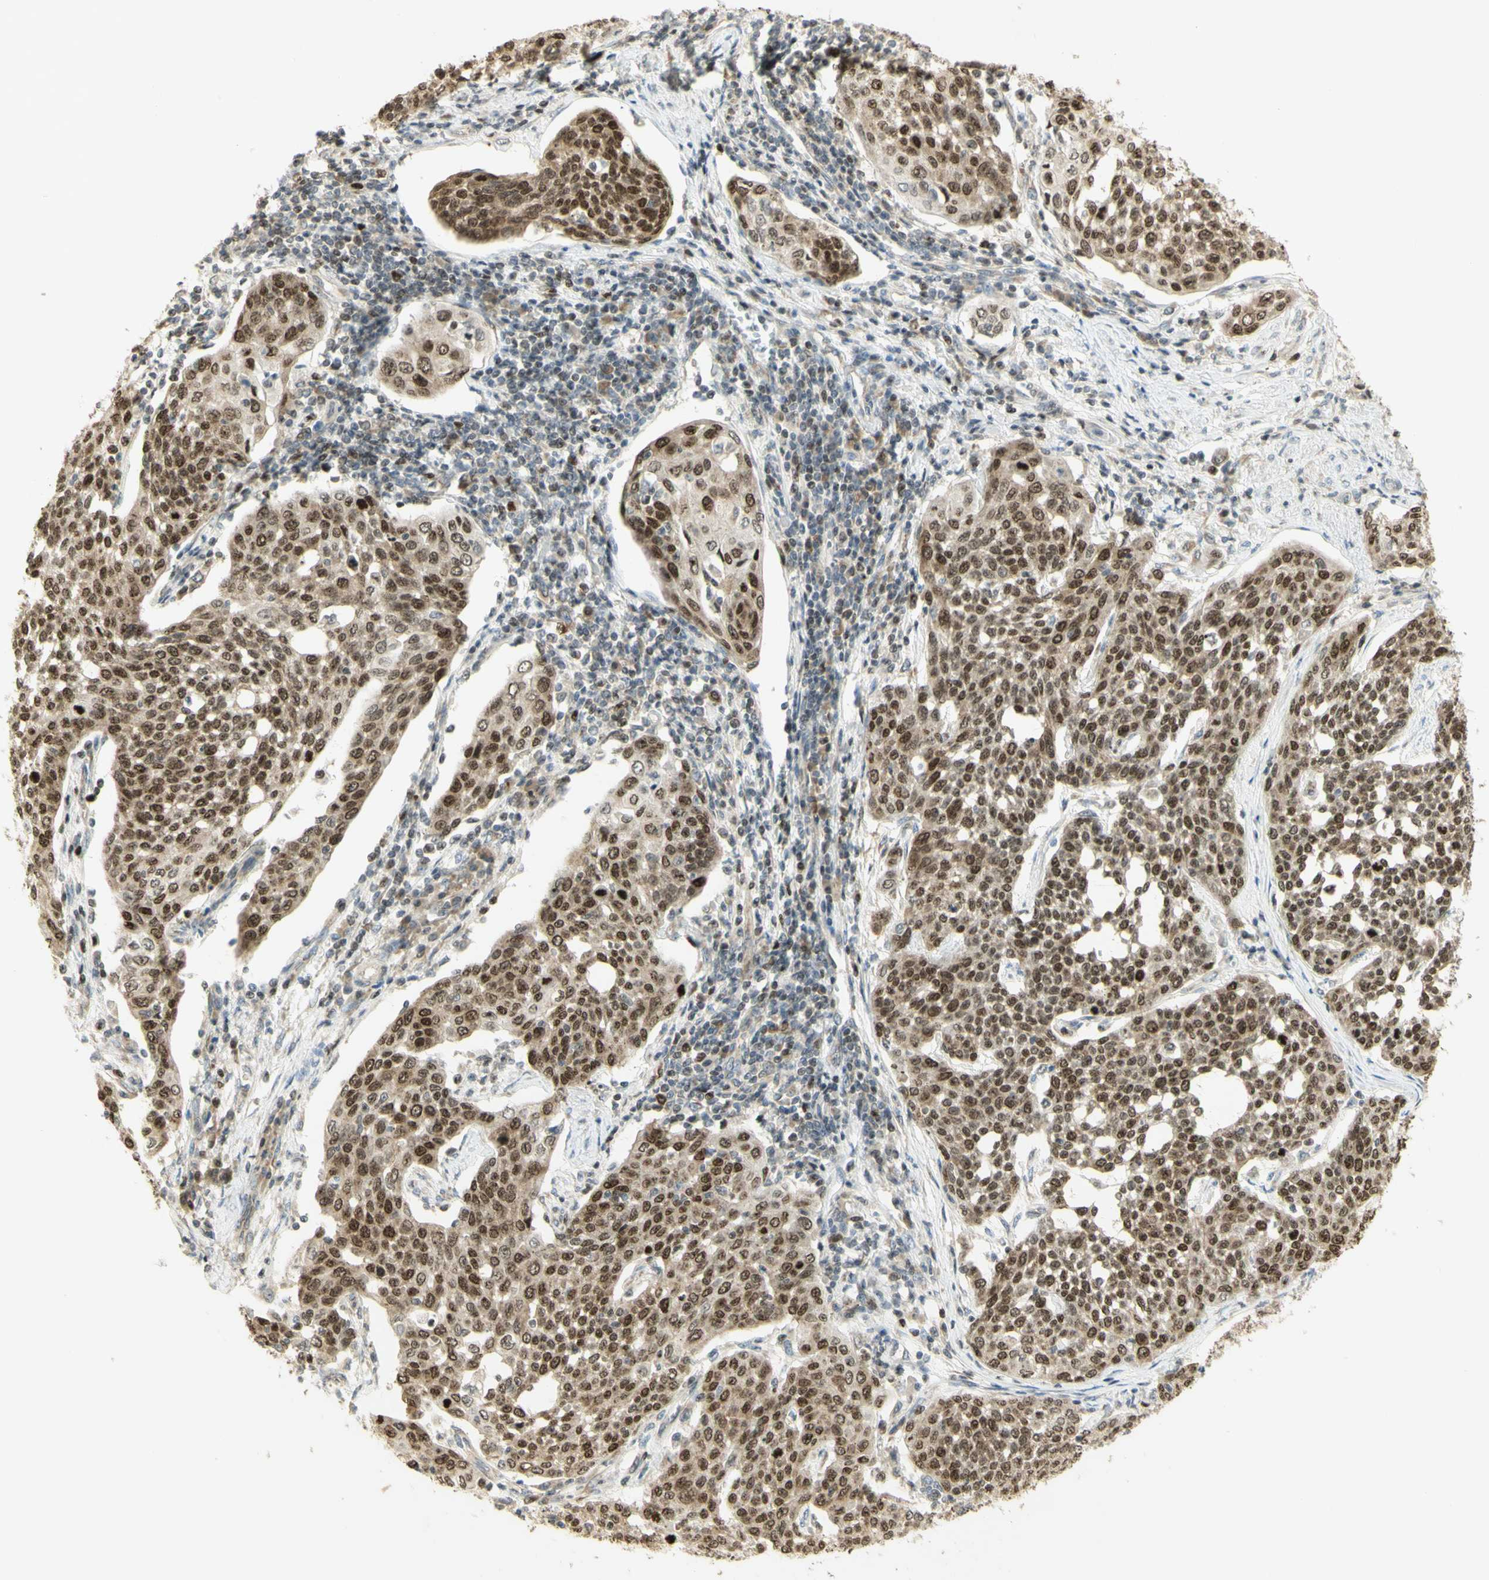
{"staining": {"intensity": "strong", "quantity": ">75%", "location": "cytoplasmic/membranous,nuclear"}, "tissue": "cervical cancer", "cell_type": "Tumor cells", "image_type": "cancer", "snomed": [{"axis": "morphology", "description": "Squamous cell carcinoma, NOS"}, {"axis": "topography", "description": "Cervix"}], "caption": "The immunohistochemical stain labels strong cytoplasmic/membranous and nuclear expression in tumor cells of cervical squamous cell carcinoma tissue. The staining was performed using DAB (3,3'-diaminobenzidine), with brown indicating positive protein expression. Nuclei are stained blue with hematoxylin.", "gene": "KIF11", "patient": {"sex": "female", "age": 34}}